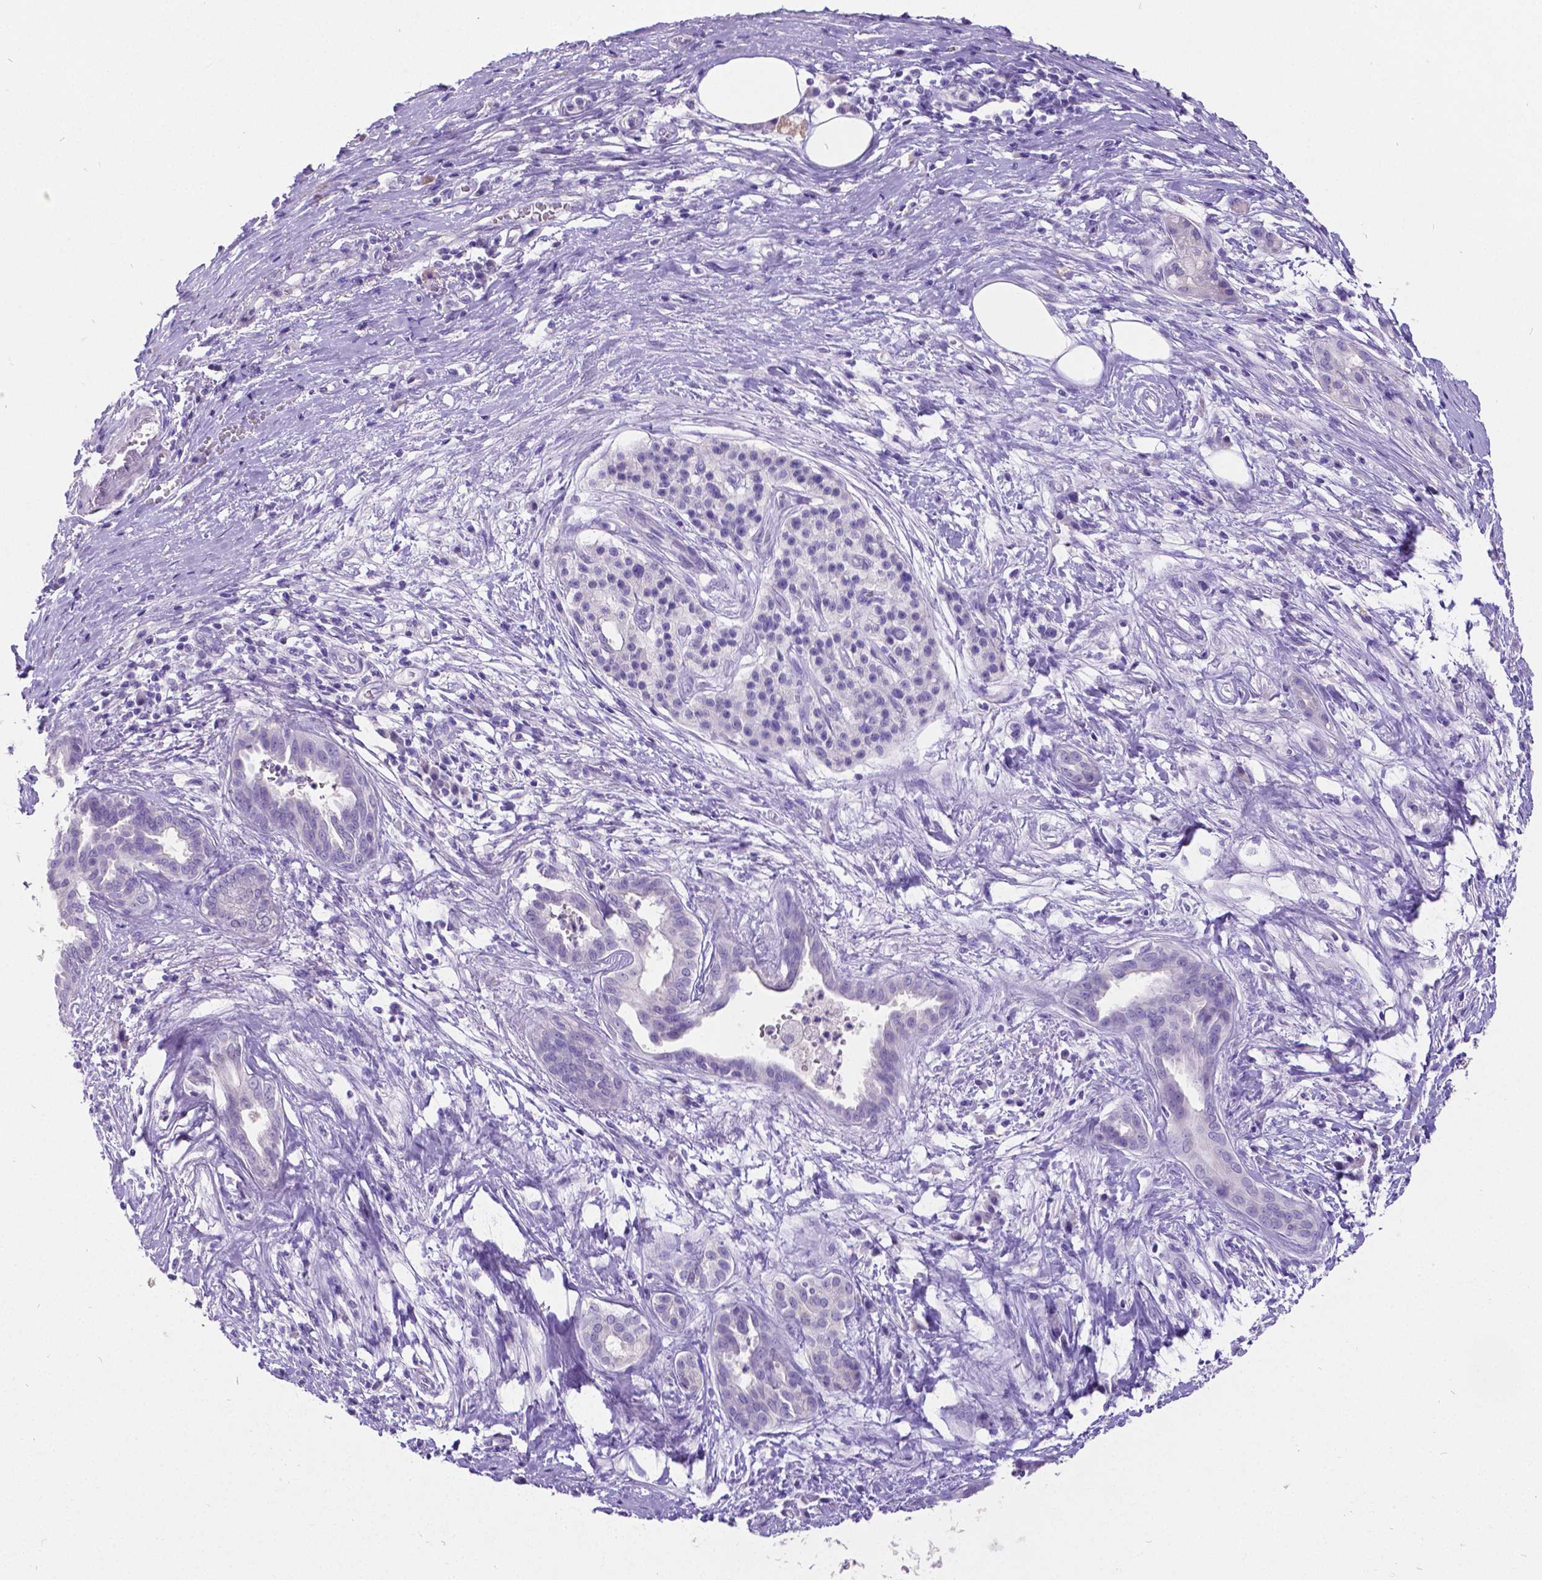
{"staining": {"intensity": "negative", "quantity": "none", "location": "none"}, "tissue": "pancreatic cancer", "cell_type": "Tumor cells", "image_type": "cancer", "snomed": [{"axis": "morphology", "description": "Adenocarcinoma, NOS"}, {"axis": "topography", "description": "Pancreas"}], "caption": "Pancreatic cancer (adenocarcinoma) was stained to show a protein in brown. There is no significant expression in tumor cells.", "gene": "SATB2", "patient": {"sex": "male", "age": 63}}